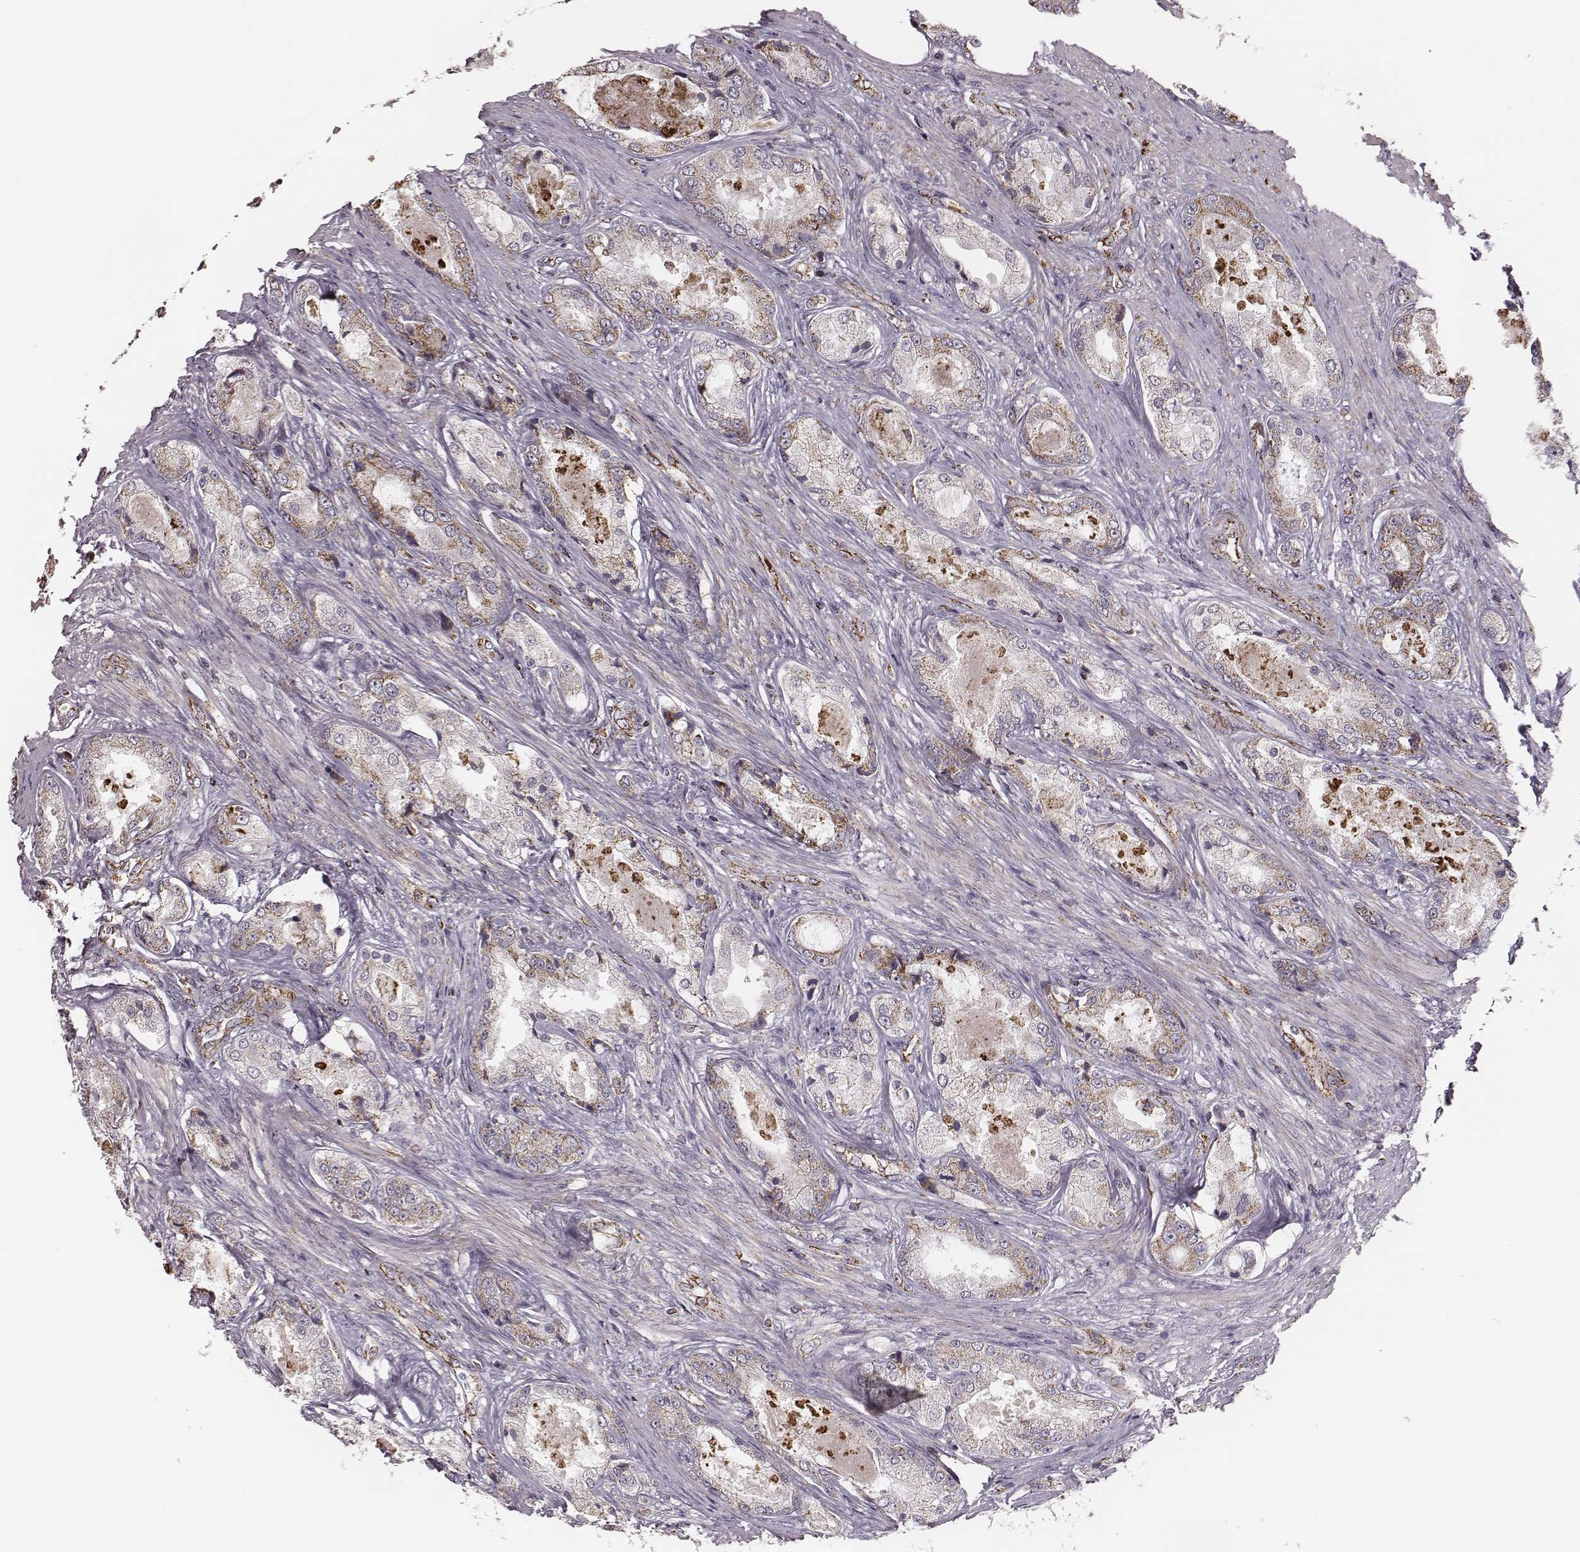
{"staining": {"intensity": "moderate", "quantity": "25%-75%", "location": "cytoplasmic/membranous"}, "tissue": "prostate cancer", "cell_type": "Tumor cells", "image_type": "cancer", "snomed": [{"axis": "morphology", "description": "Adenocarcinoma, Low grade"}, {"axis": "topography", "description": "Prostate"}], "caption": "Brown immunohistochemical staining in human prostate adenocarcinoma (low-grade) displays moderate cytoplasmic/membranous positivity in about 25%-75% of tumor cells. The protein of interest is stained brown, and the nuclei are stained in blue (DAB IHC with brightfield microscopy, high magnification).", "gene": "TUFM", "patient": {"sex": "male", "age": 68}}